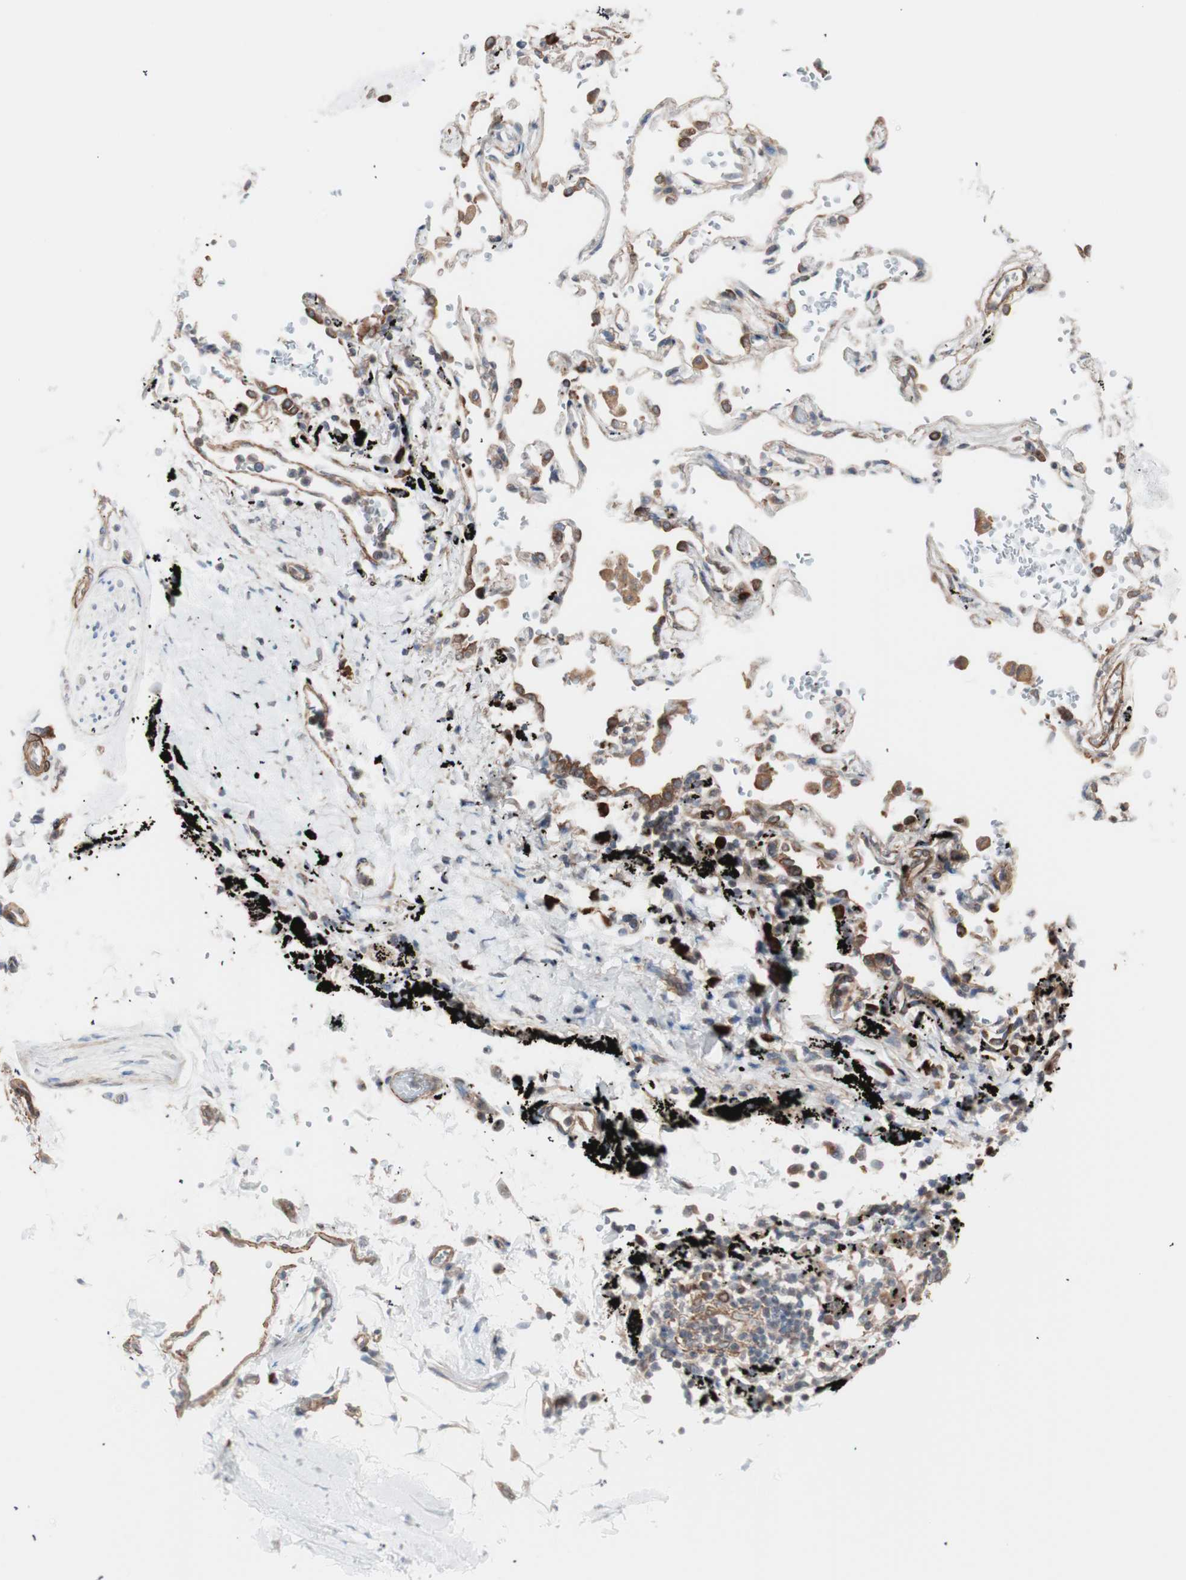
{"staining": {"intensity": "negative", "quantity": "none", "location": "none"}, "tissue": "adipose tissue", "cell_type": "Adipocytes", "image_type": "normal", "snomed": [{"axis": "morphology", "description": "Normal tissue, NOS"}, {"axis": "topography", "description": "Cartilage tissue"}, {"axis": "topography", "description": "Bronchus"}], "caption": "There is no significant expression in adipocytes of adipose tissue. (DAB (3,3'-diaminobenzidine) immunohistochemistry visualized using brightfield microscopy, high magnification).", "gene": "ALG5", "patient": {"sex": "female", "age": 73}}